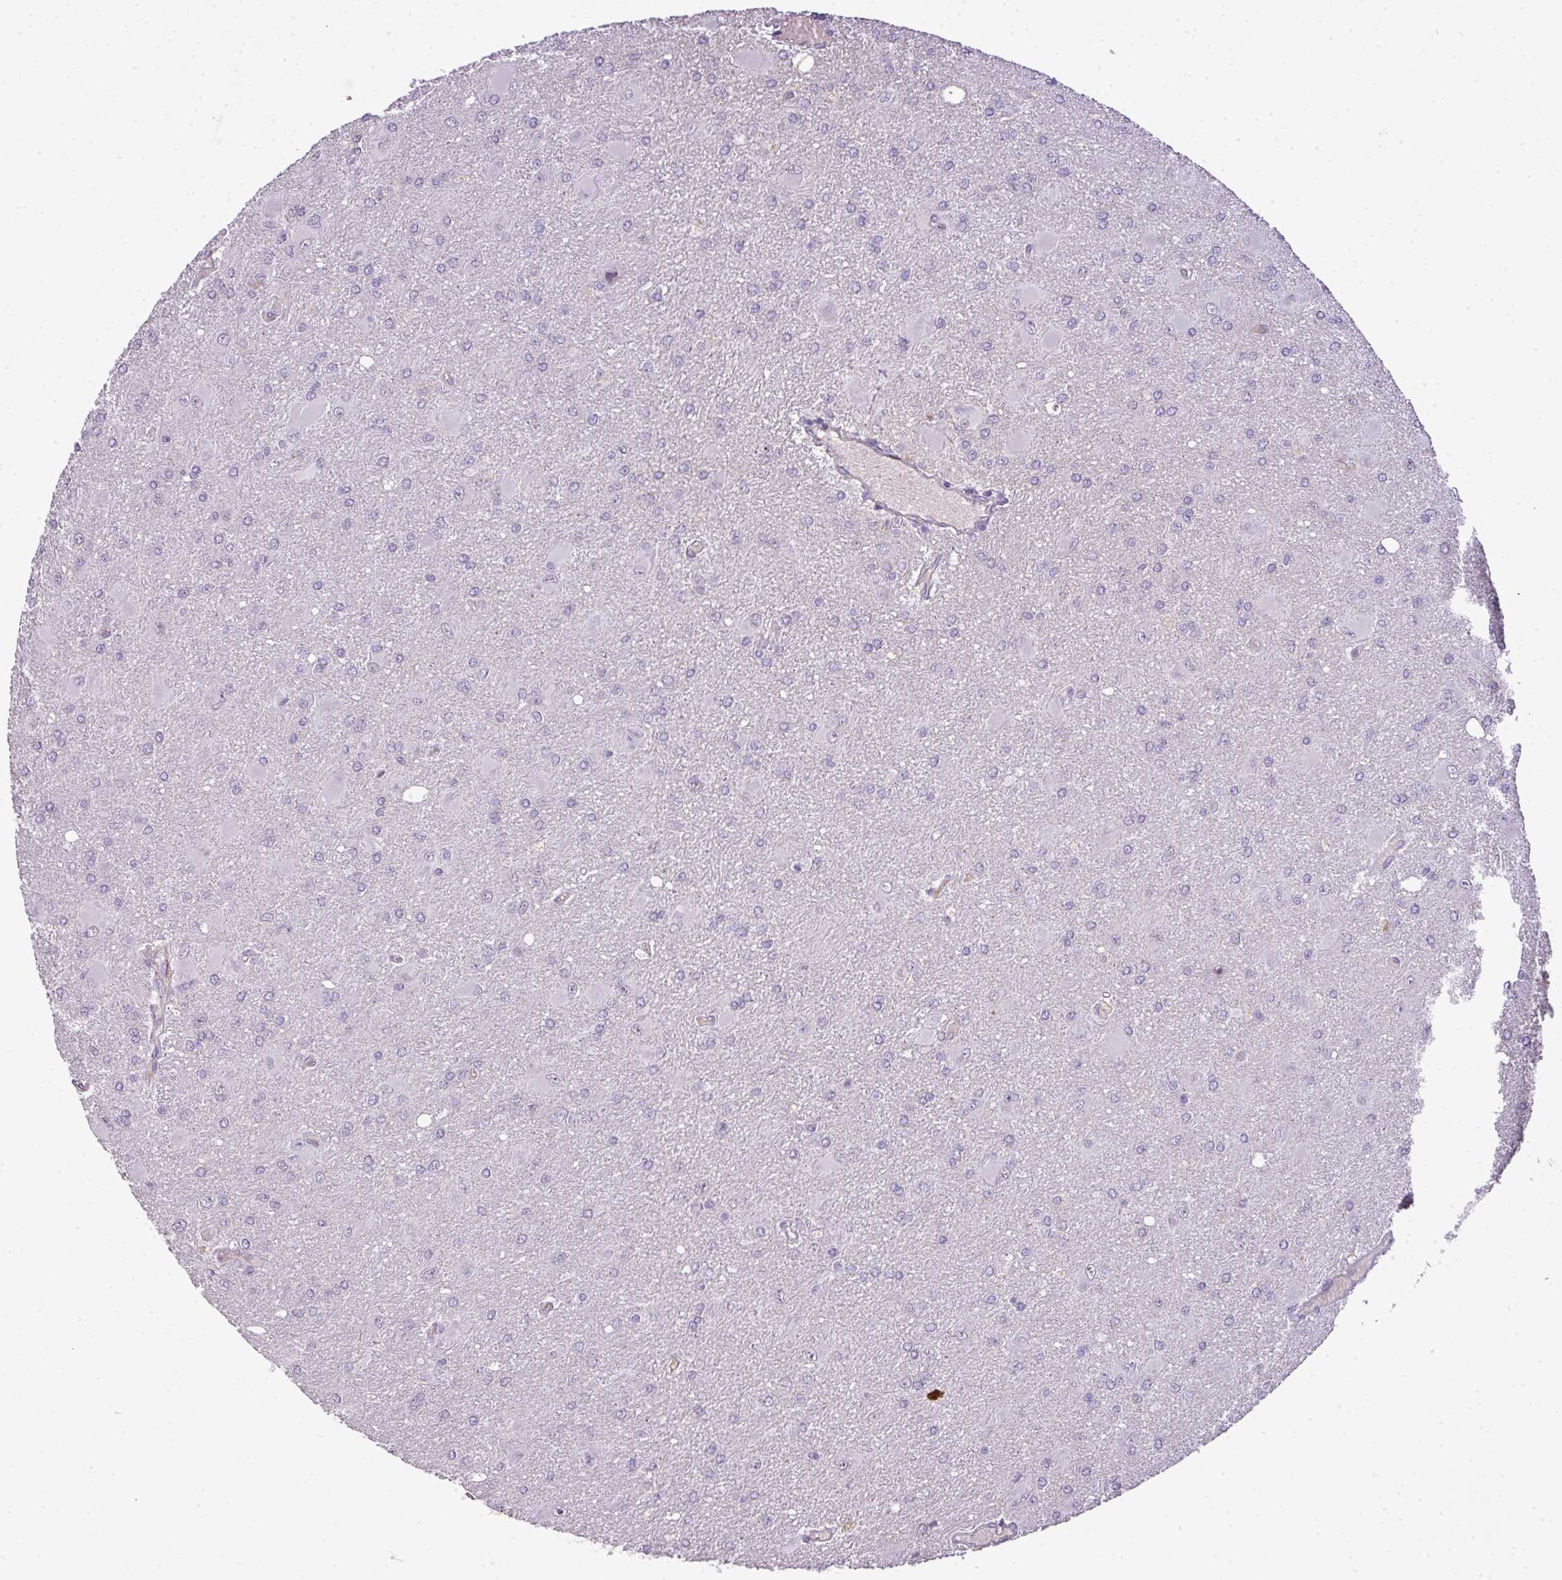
{"staining": {"intensity": "weak", "quantity": "<25%", "location": "cytoplasmic/membranous"}, "tissue": "glioma", "cell_type": "Tumor cells", "image_type": "cancer", "snomed": [{"axis": "morphology", "description": "Glioma, malignant, High grade"}, {"axis": "topography", "description": "Brain"}], "caption": "This is an IHC histopathology image of human malignant high-grade glioma. There is no positivity in tumor cells.", "gene": "C4B", "patient": {"sex": "male", "age": 67}}